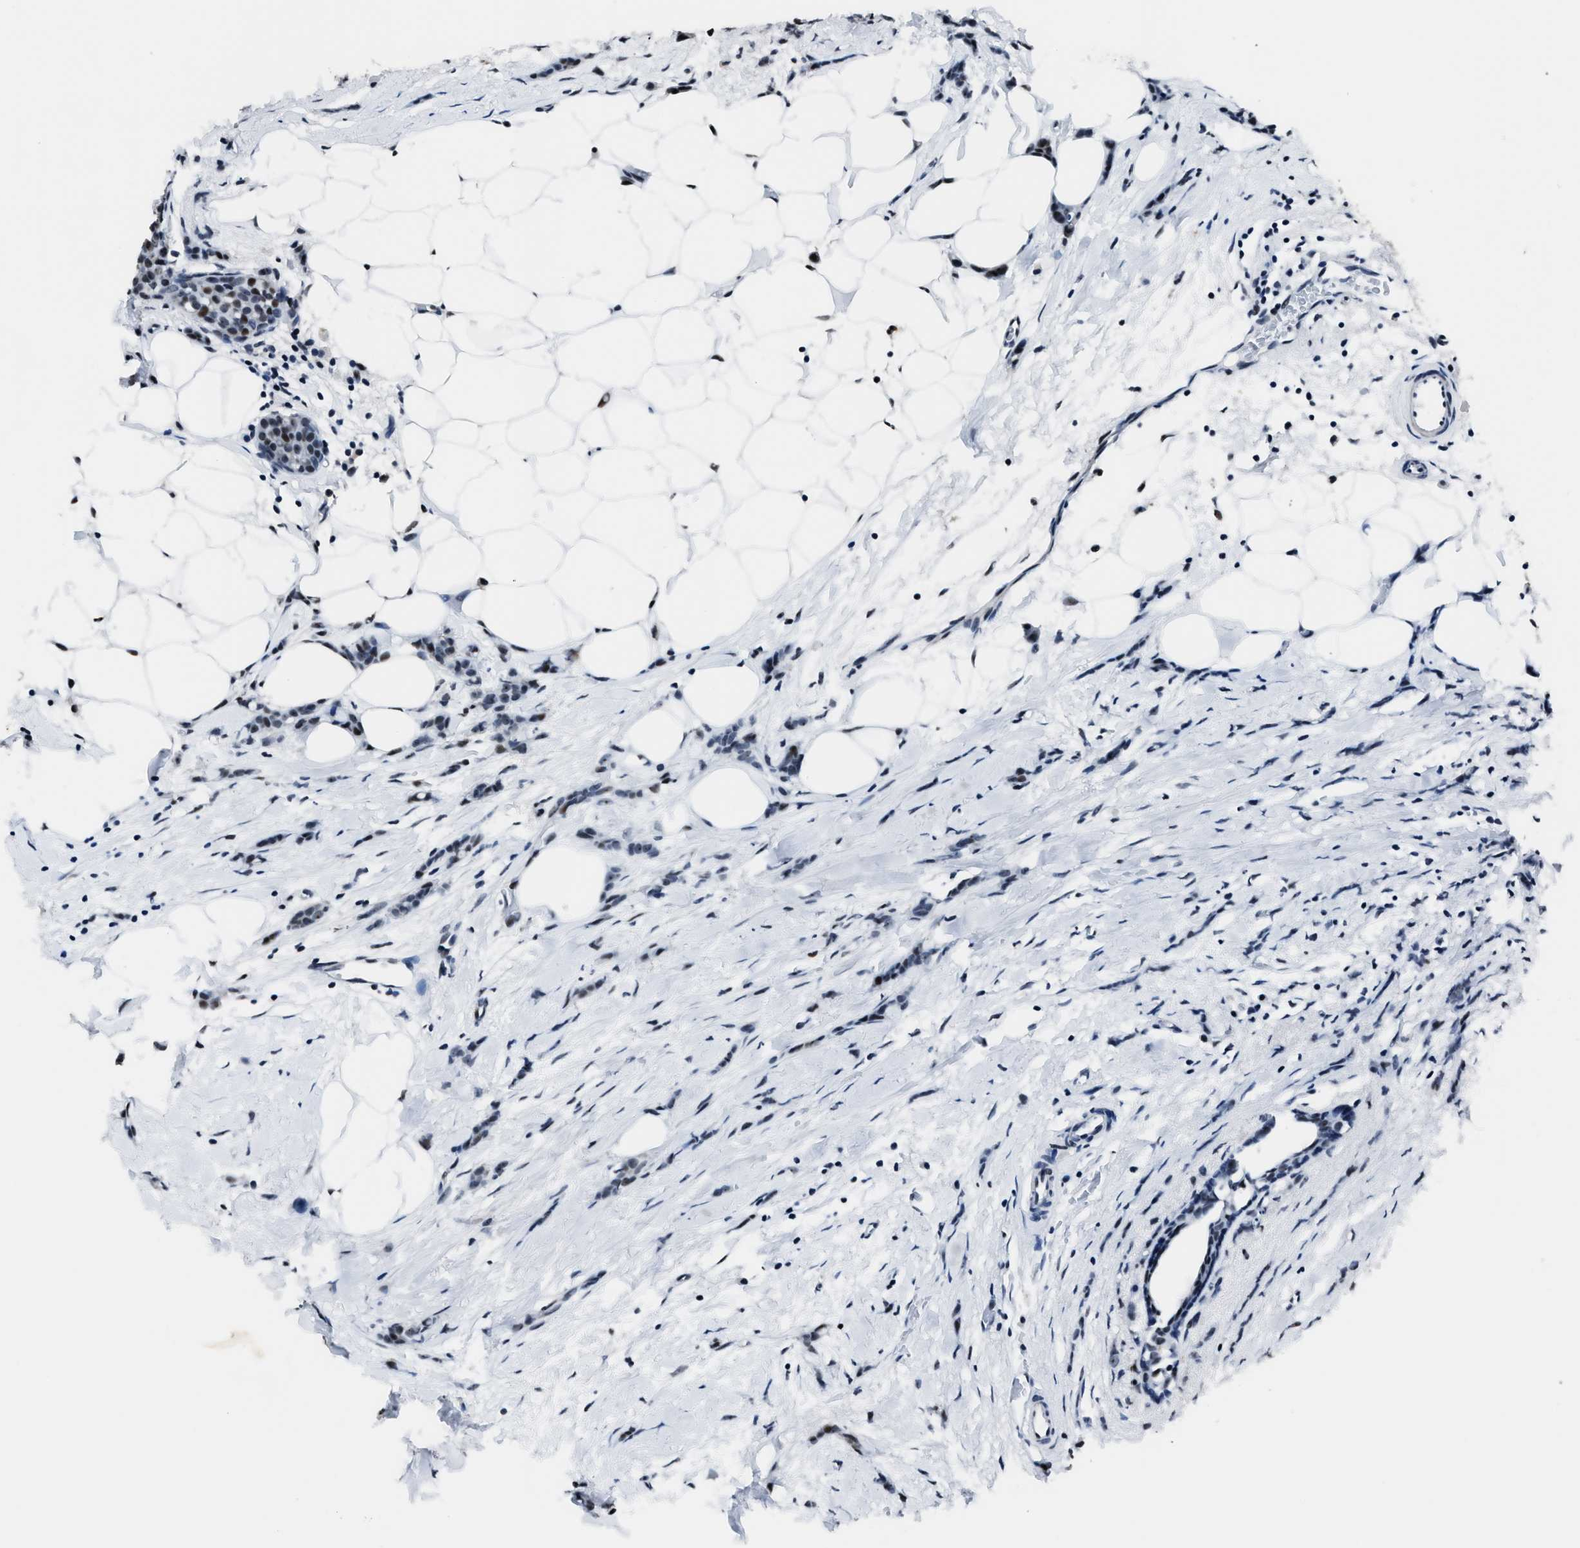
{"staining": {"intensity": "moderate", "quantity": "25%-75%", "location": "nuclear"}, "tissue": "breast cancer", "cell_type": "Tumor cells", "image_type": "cancer", "snomed": [{"axis": "morphology", "description": "Lobular carcinoma, in situ"}, {"axis": "morphology", "description": "Lobular carcinoma"}, {"axis": "topography", "description": "Breast"}], "caption": "Approximately 25%-75% of tumor cells in human breast lobular carcinoma display moderate nuclear protein positivity as visualized by brown immunohistochemical staining.", "gene": "PPIE", "patient": {"sex": "female", "age": 41}}